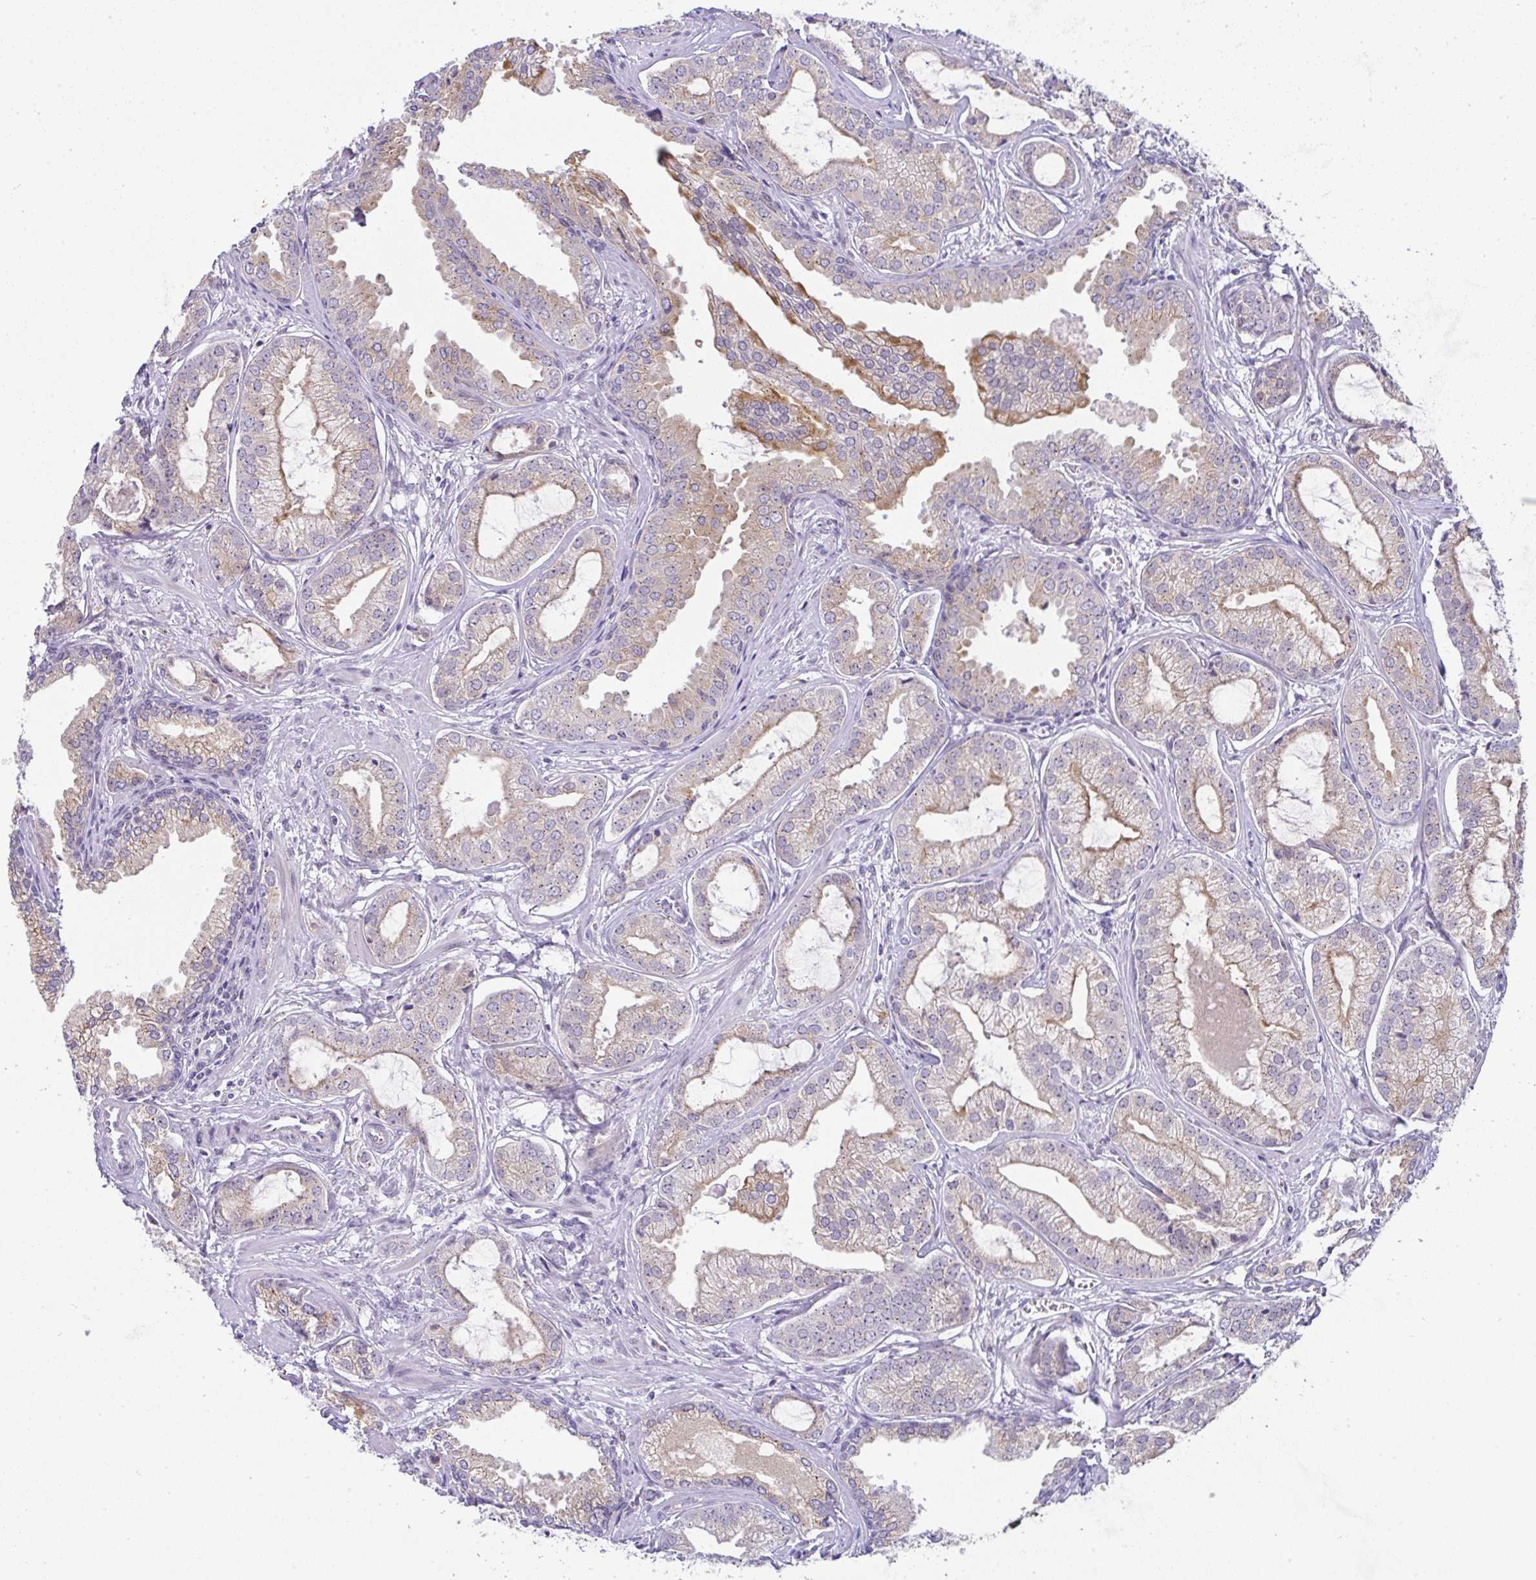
{"staining": {"intensity": "weak", "quantity": "25%-75%", "location": "cytoplasmic/membranous"}, "tissue": "prostate cancer", "cell_type": "Tumor cells", "image_type": "cancer", "snomed": [{"axis": "morphology", "description": "Adenocarcinoma, Medium grade"}, {"axis": "topography", "description": "Prostate"}], "caption": "This histopathology image demonstrates immunohistochemistry (IHC) staining of adenocarcinoma (medium-grade) (prostate), with low weak cytoplasmic/membranous staining in approximately 25%-75% of tumor cells.", "gene": "FAM177A1", "patient": {"sex": "male", "age": 57}}